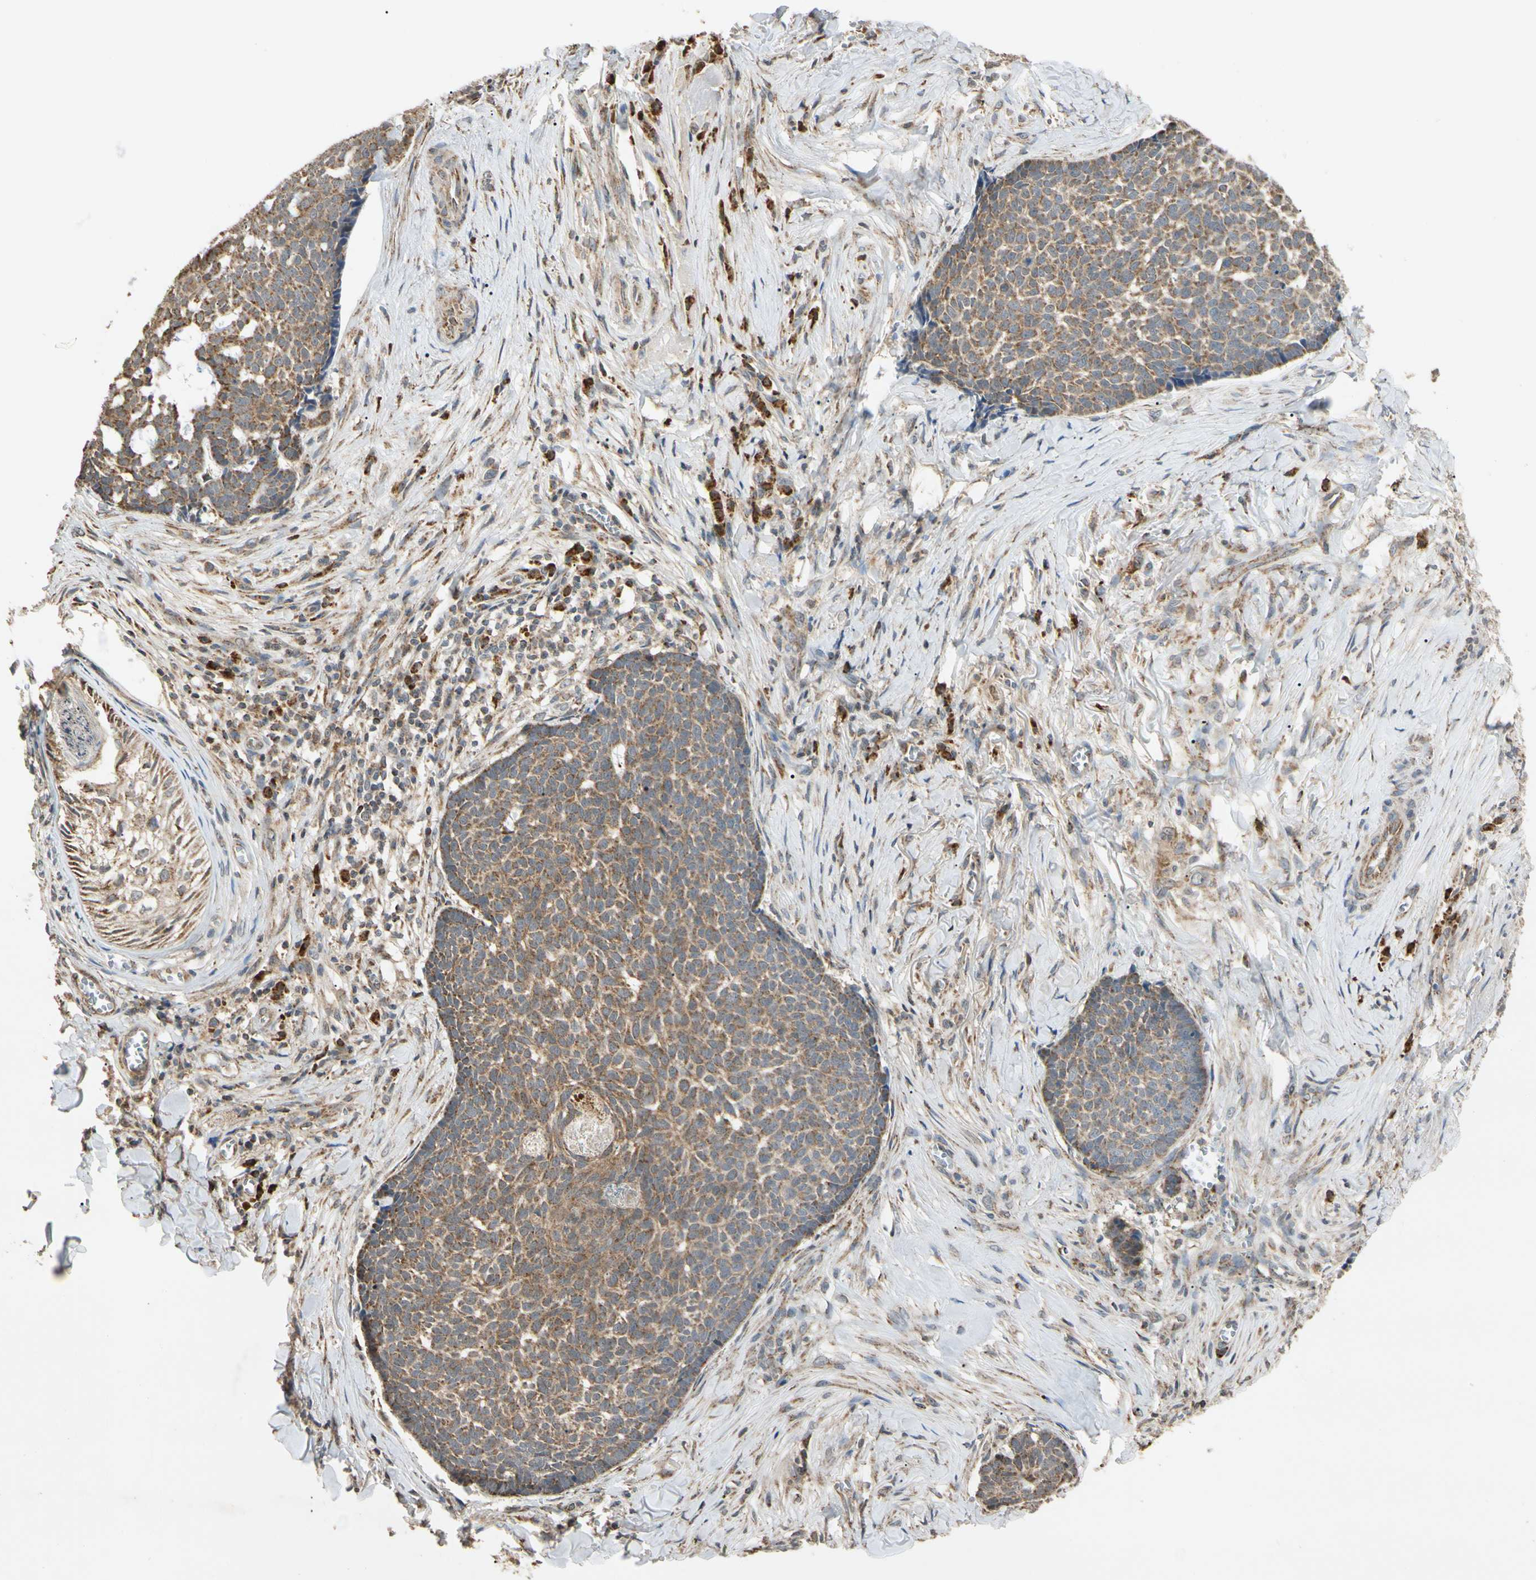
{"staining": {"intensity": "moderate", "quantity": "25%-75%", "location": "cytoplasmic/membranous"}, "tissue": "skin cancer", "cell_type": "Tumor cells", "image_type": "cancer", "snomed": [{"axis": "morphology", "description": "Basal cell carcinoma"}, {"axis": "topography", "description": "Skin"}], "caption": "Skin cancer stained with immunohistochemistry shows moderate cytoplasmic/membranous positivity in approximately 25%-75% of tumor cells. The staining is performed using DAB brown chromogen to label protein expression. The nuclei are counter-stained blue using hematoxylin.", "gene": "PRDX5", "patient": {"sex": "male", "age": 84}}